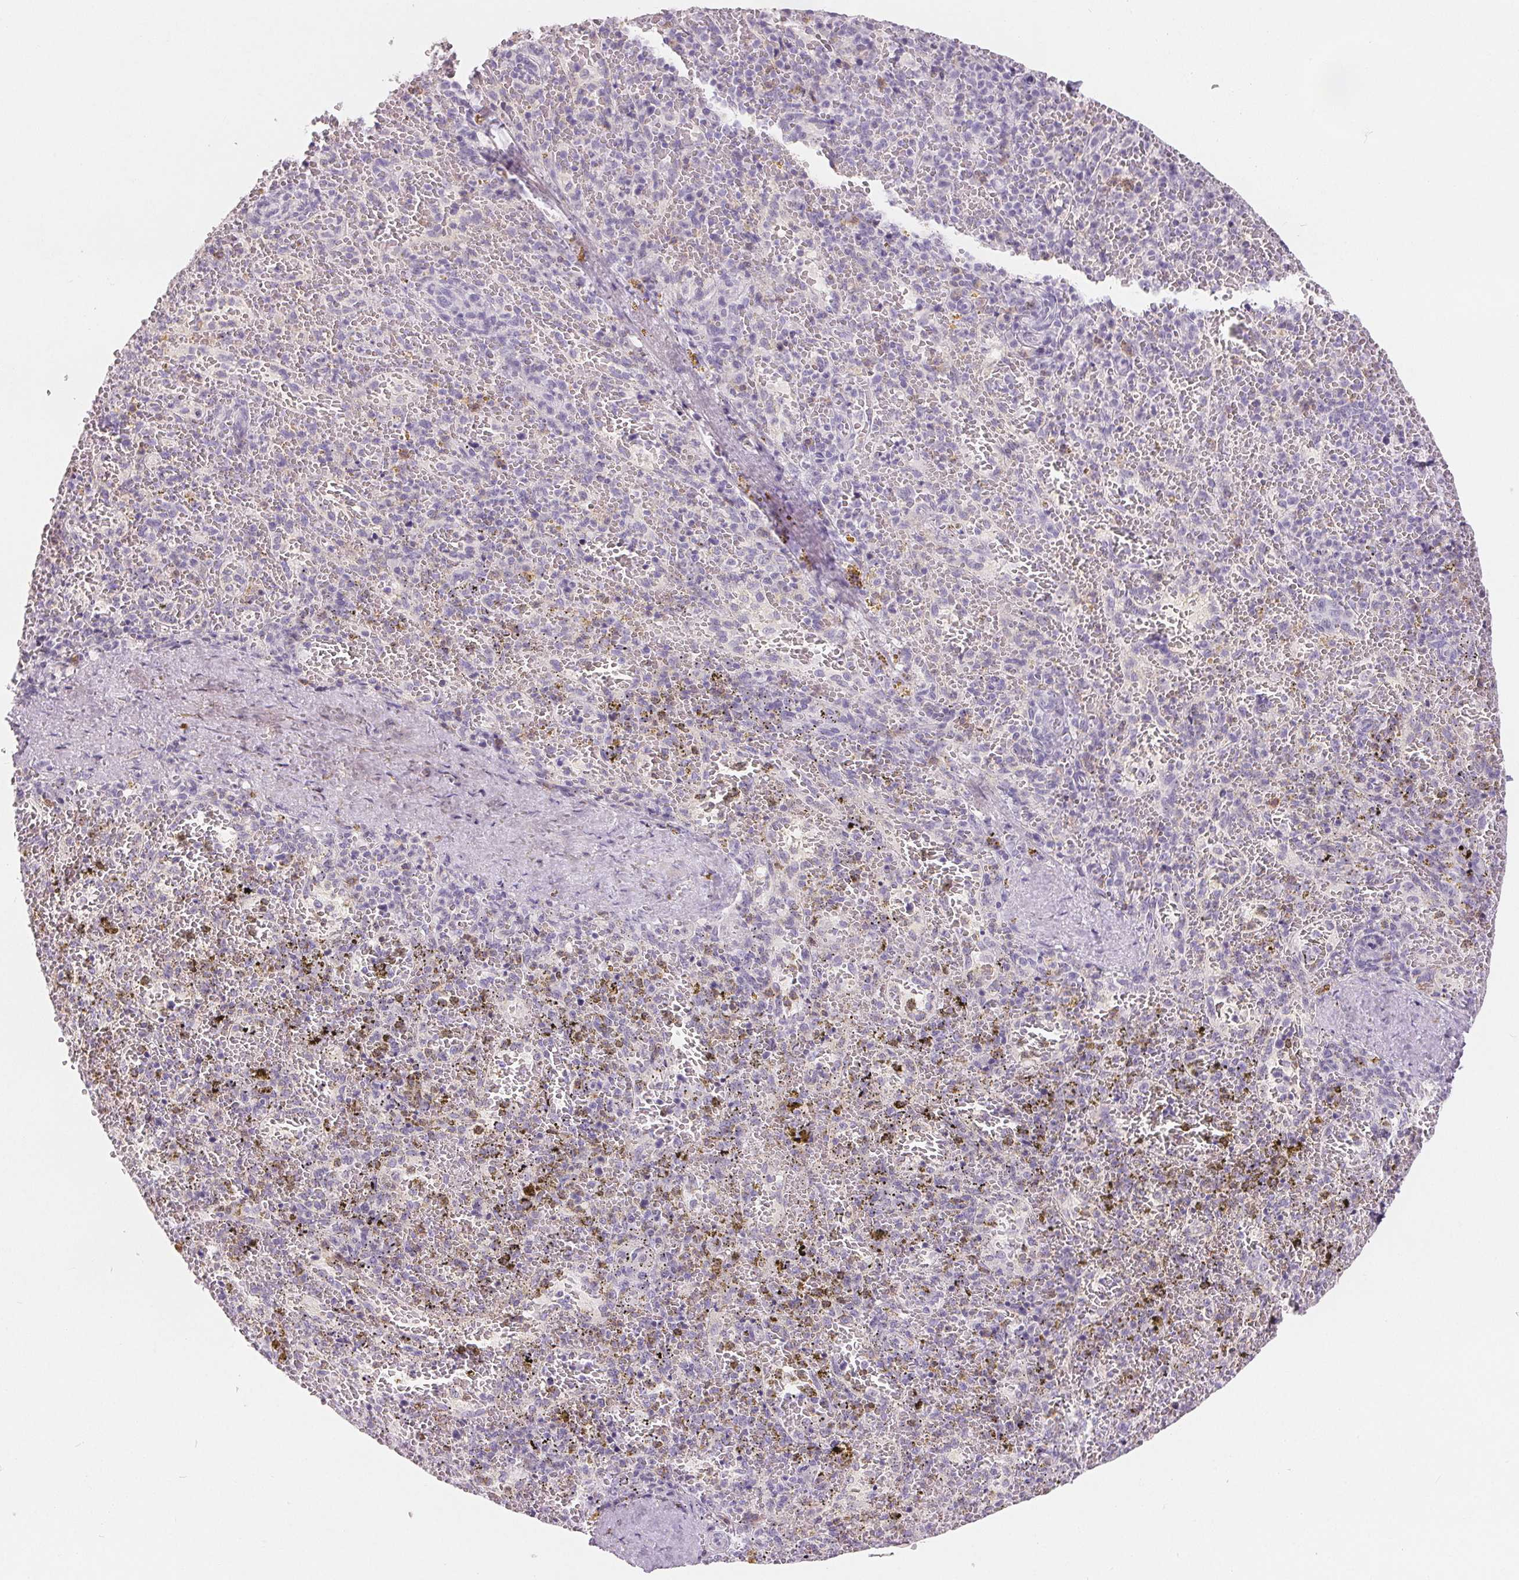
{"staining": {"intensity": "moderate", "quantity": "<25%", "location": "cytoplasmic/membranous"}, "tissue": "spleen", "cell_type": "Cells in red pulp", "image_type": "normal", "snomed": [{"axis": "morphology", "description": "Normal tissue, NOS"}, {"axis": "topography", "description": "Spleen"}], "caption": "Immunohistochemical staining of benign spleen displays <25% levels of moderate cytoplasmic/membranous protein expression in approximately <25% of cells in red pulp. The staining is performed using DAB brown chromogen to label protein expression. The nuclei are counter-stained blue using hematoxylin.", "gene": "CD69", "patient": {"sex": "female", "age": 50}}